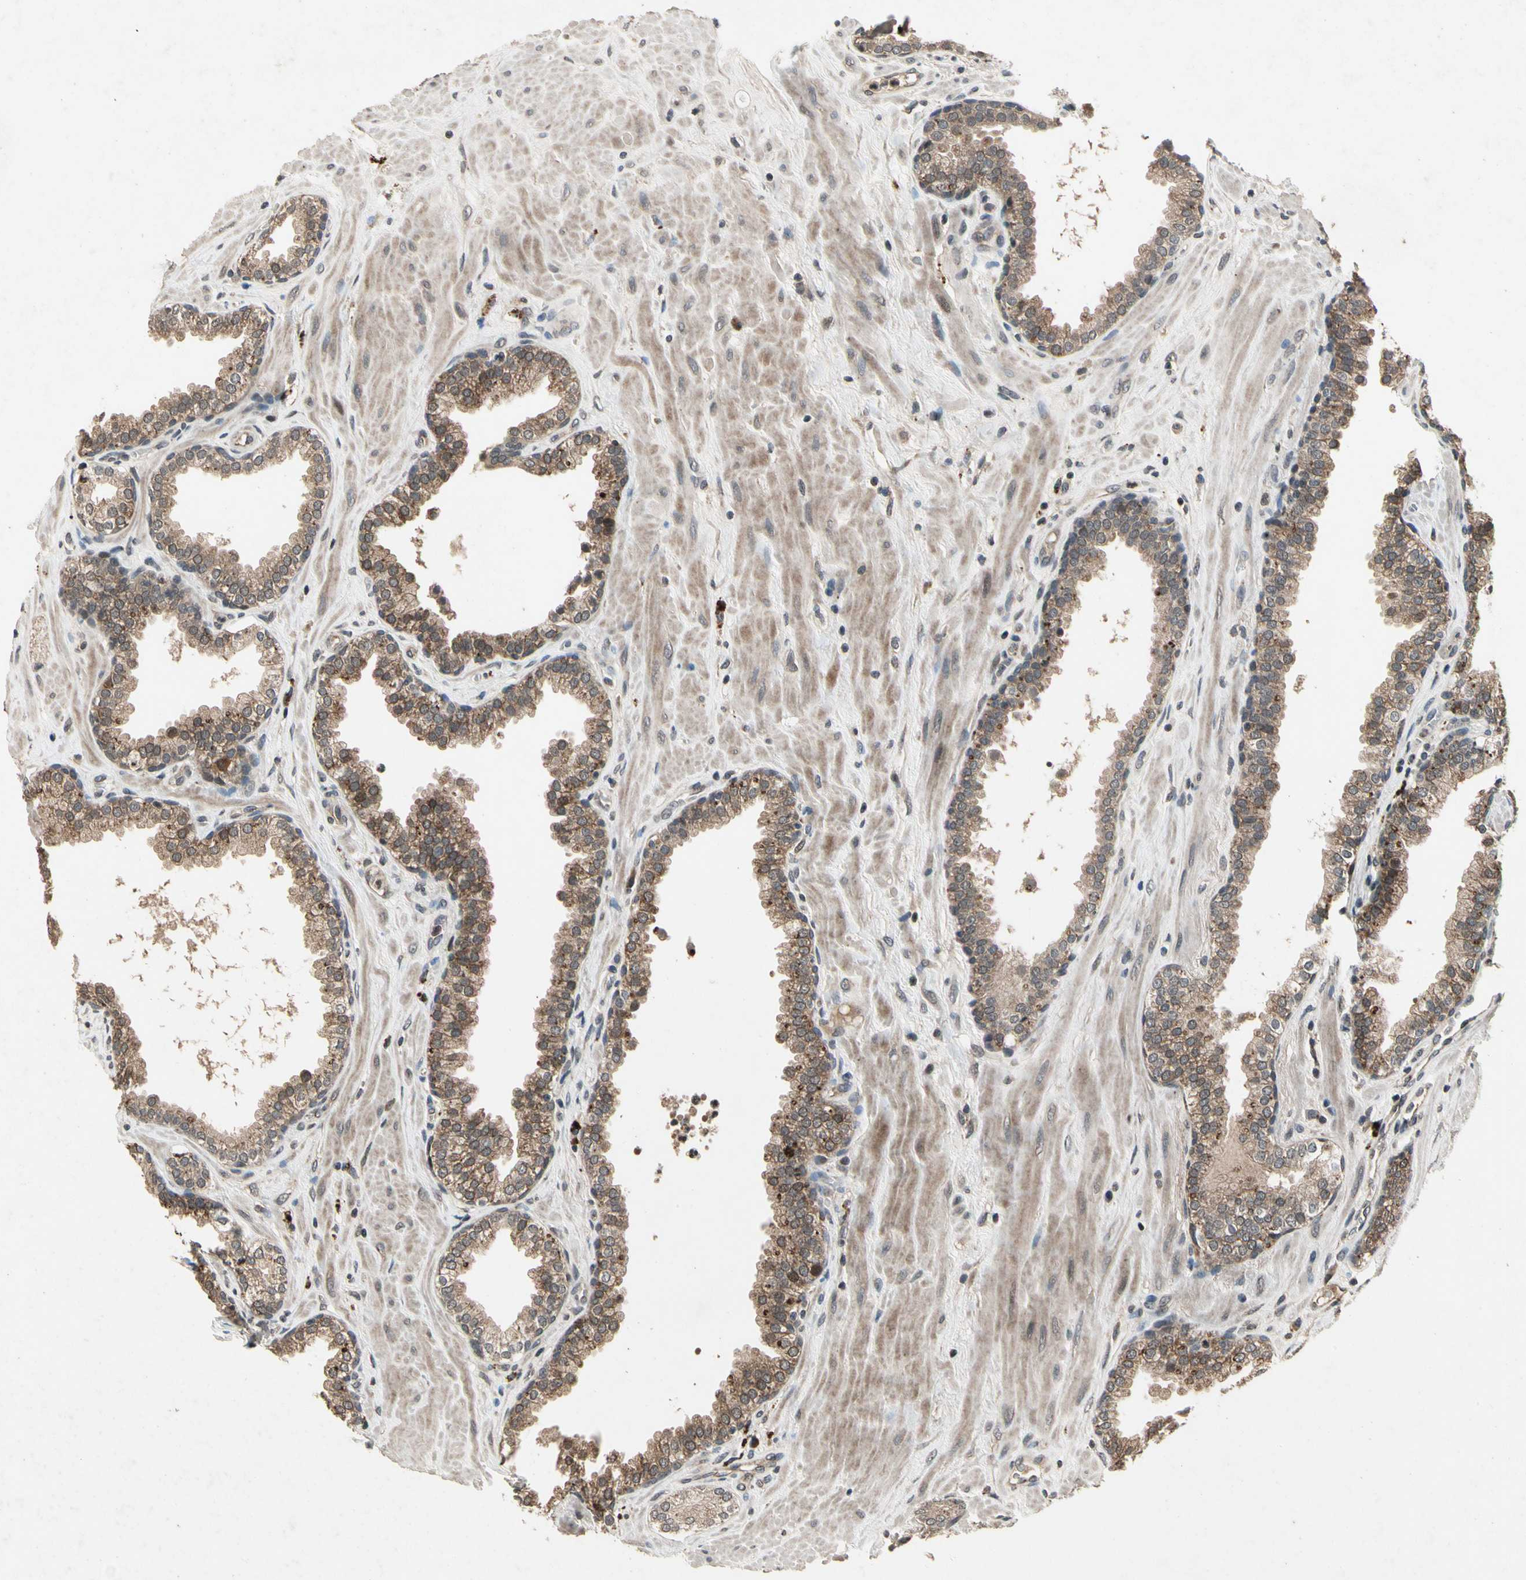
{"staining": {"intensity": "moderate", "quantity": ">75%", "location": "cytoplasmic/membranous"}, "tissue": "prostate", "cell_type": "Glandular cells", "image_type": "normal", "snomed": [{"axis": "morphology", "description": "Normal tissue, NOS"}, {"axis": "topography", "description": "Prostate"}], "caption": "Protein expression analysis of normal human prostate reveals moderate cytoplasmic/membranous expression in about >75% of glandular cells. (IHC, brightfield microscopy, high magnification).", "gene": "DPY19L3", "patient": {"sex": "male", "age": 51}}